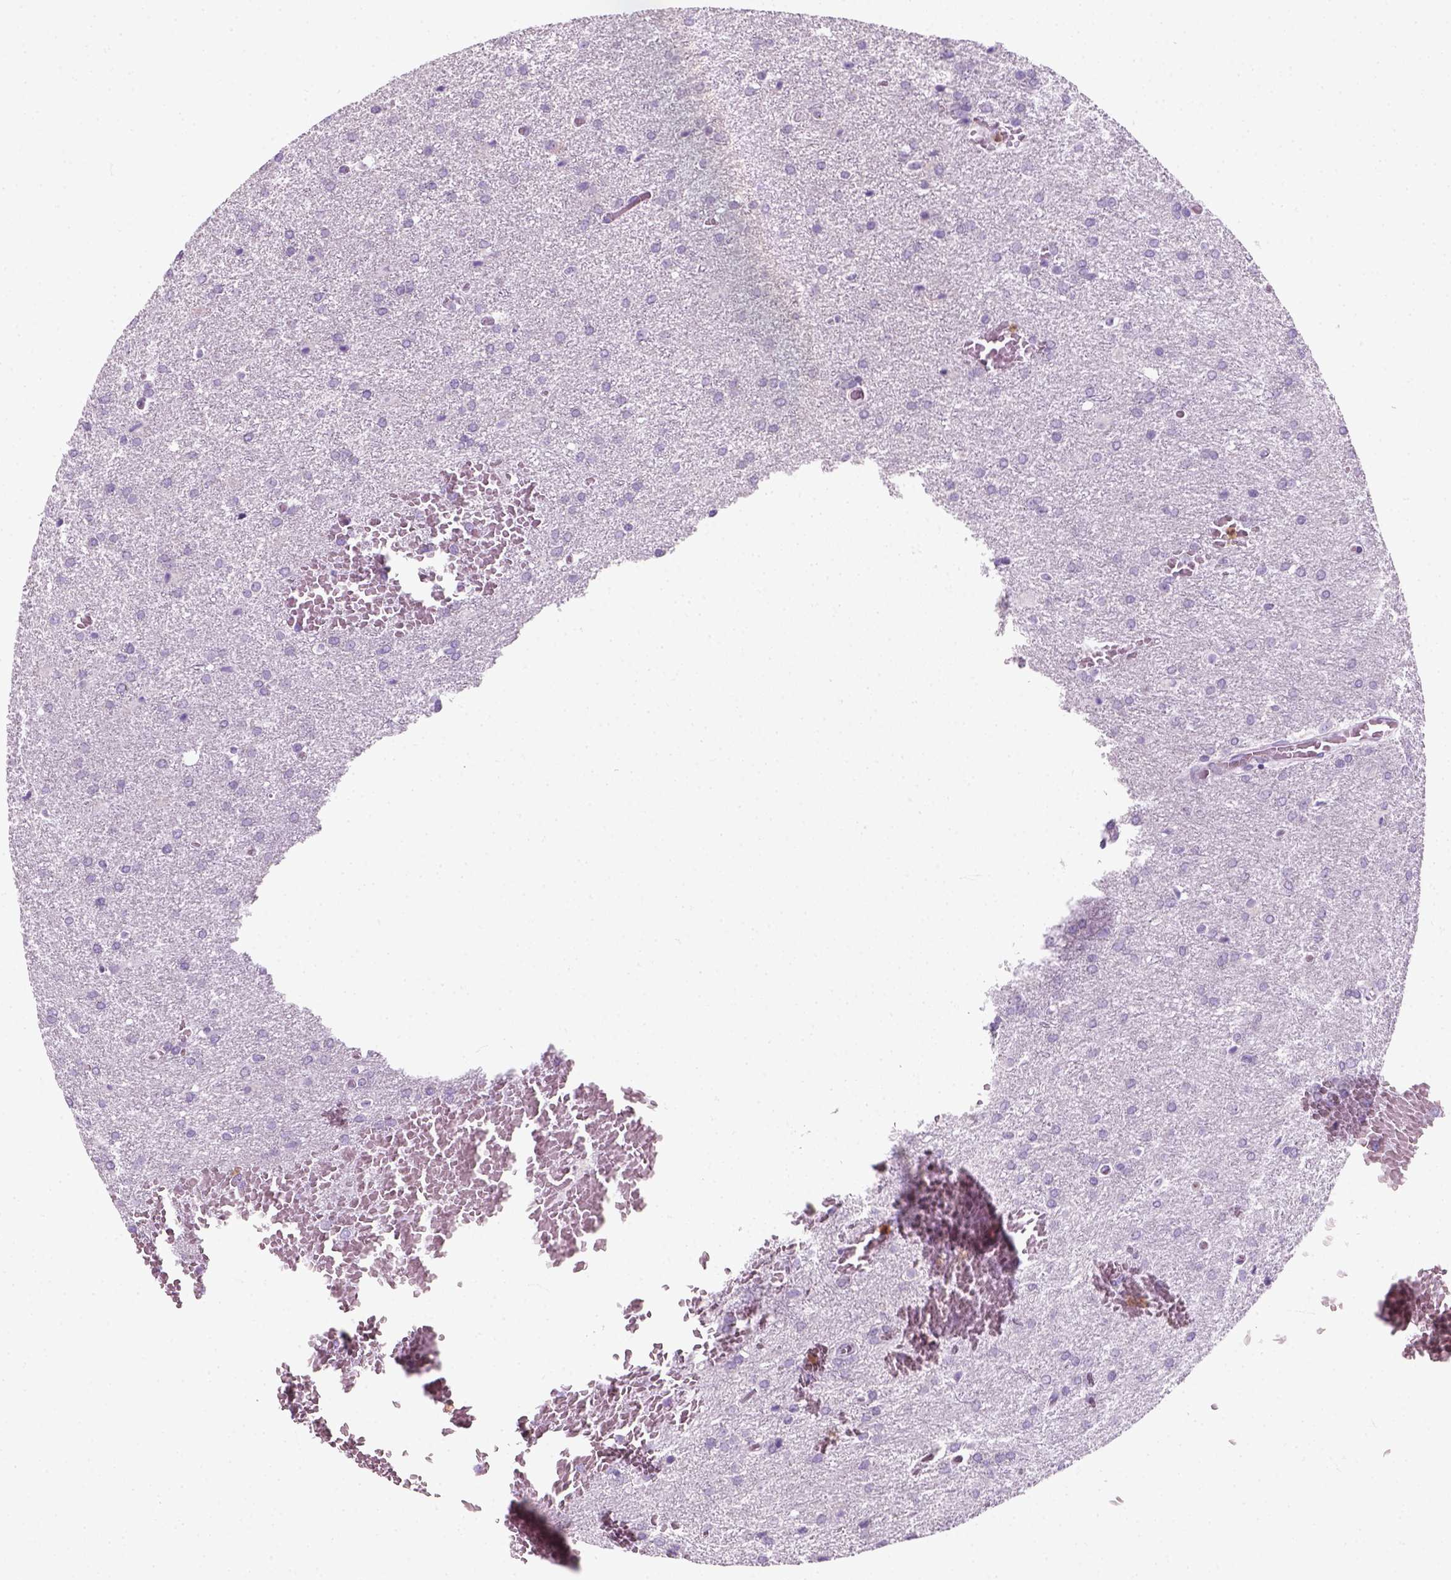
{"staining": {"intensity": "negative", "quantity": "none", "location": "none"}, "tissue": "glioma", "cell_type": "Tumor cells", "image_type": "cancer", "snomed": [{"axis": "morphology", "description": "Glioma, malignant, High grade"}, {"axis": "topography", "description": "Brain"}], "caption": "The micrograph reveals no significant staining in tumor cells of malignant glioma (high-grade).", "gene": "IL4", "patient": {"sex": "male", "age": 68}}